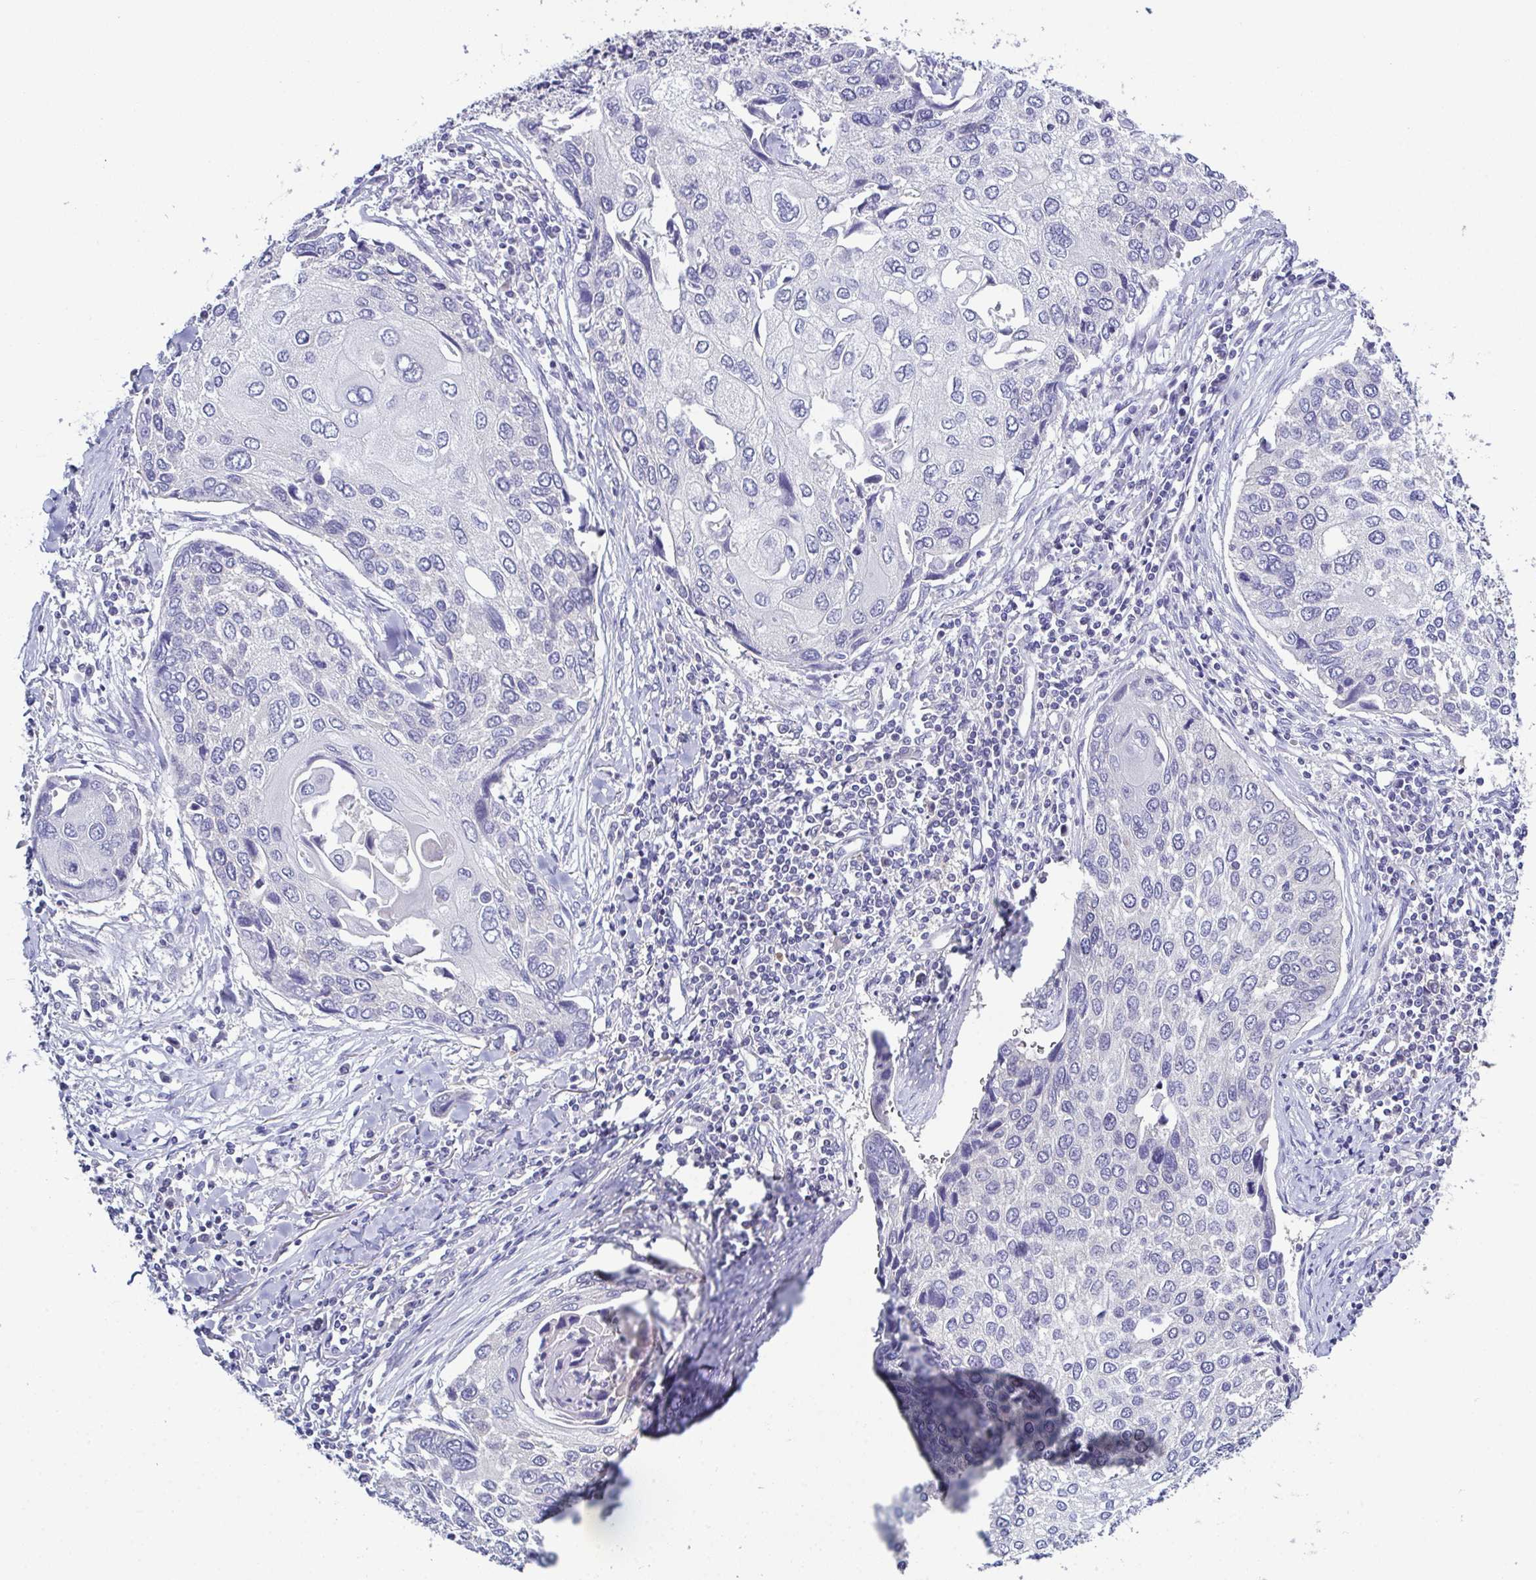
{"staining": {"intensity": "negative", "quantity": "none", "location": "none"}, "tissue": "lung cancer", "cell_type": "Tumor cells", "image_type": "cancer", "snomed": [{"axis": "morphology", "description": "Squamous cell carcinoma, NOS"}, {"axis": "morphology", "description": "Squamous cell carcinoma, metastatic, NOS"}, {"axis": "topography", "description": "Lung"}], "caption": "Tumor cells are negative for protein expression in human lung squamous cell carcinoma. (IHC, brightfield microscopy, high magnification).", "gene": "CFAP97D1", "patient": {"sex": "male", "age": 63}}